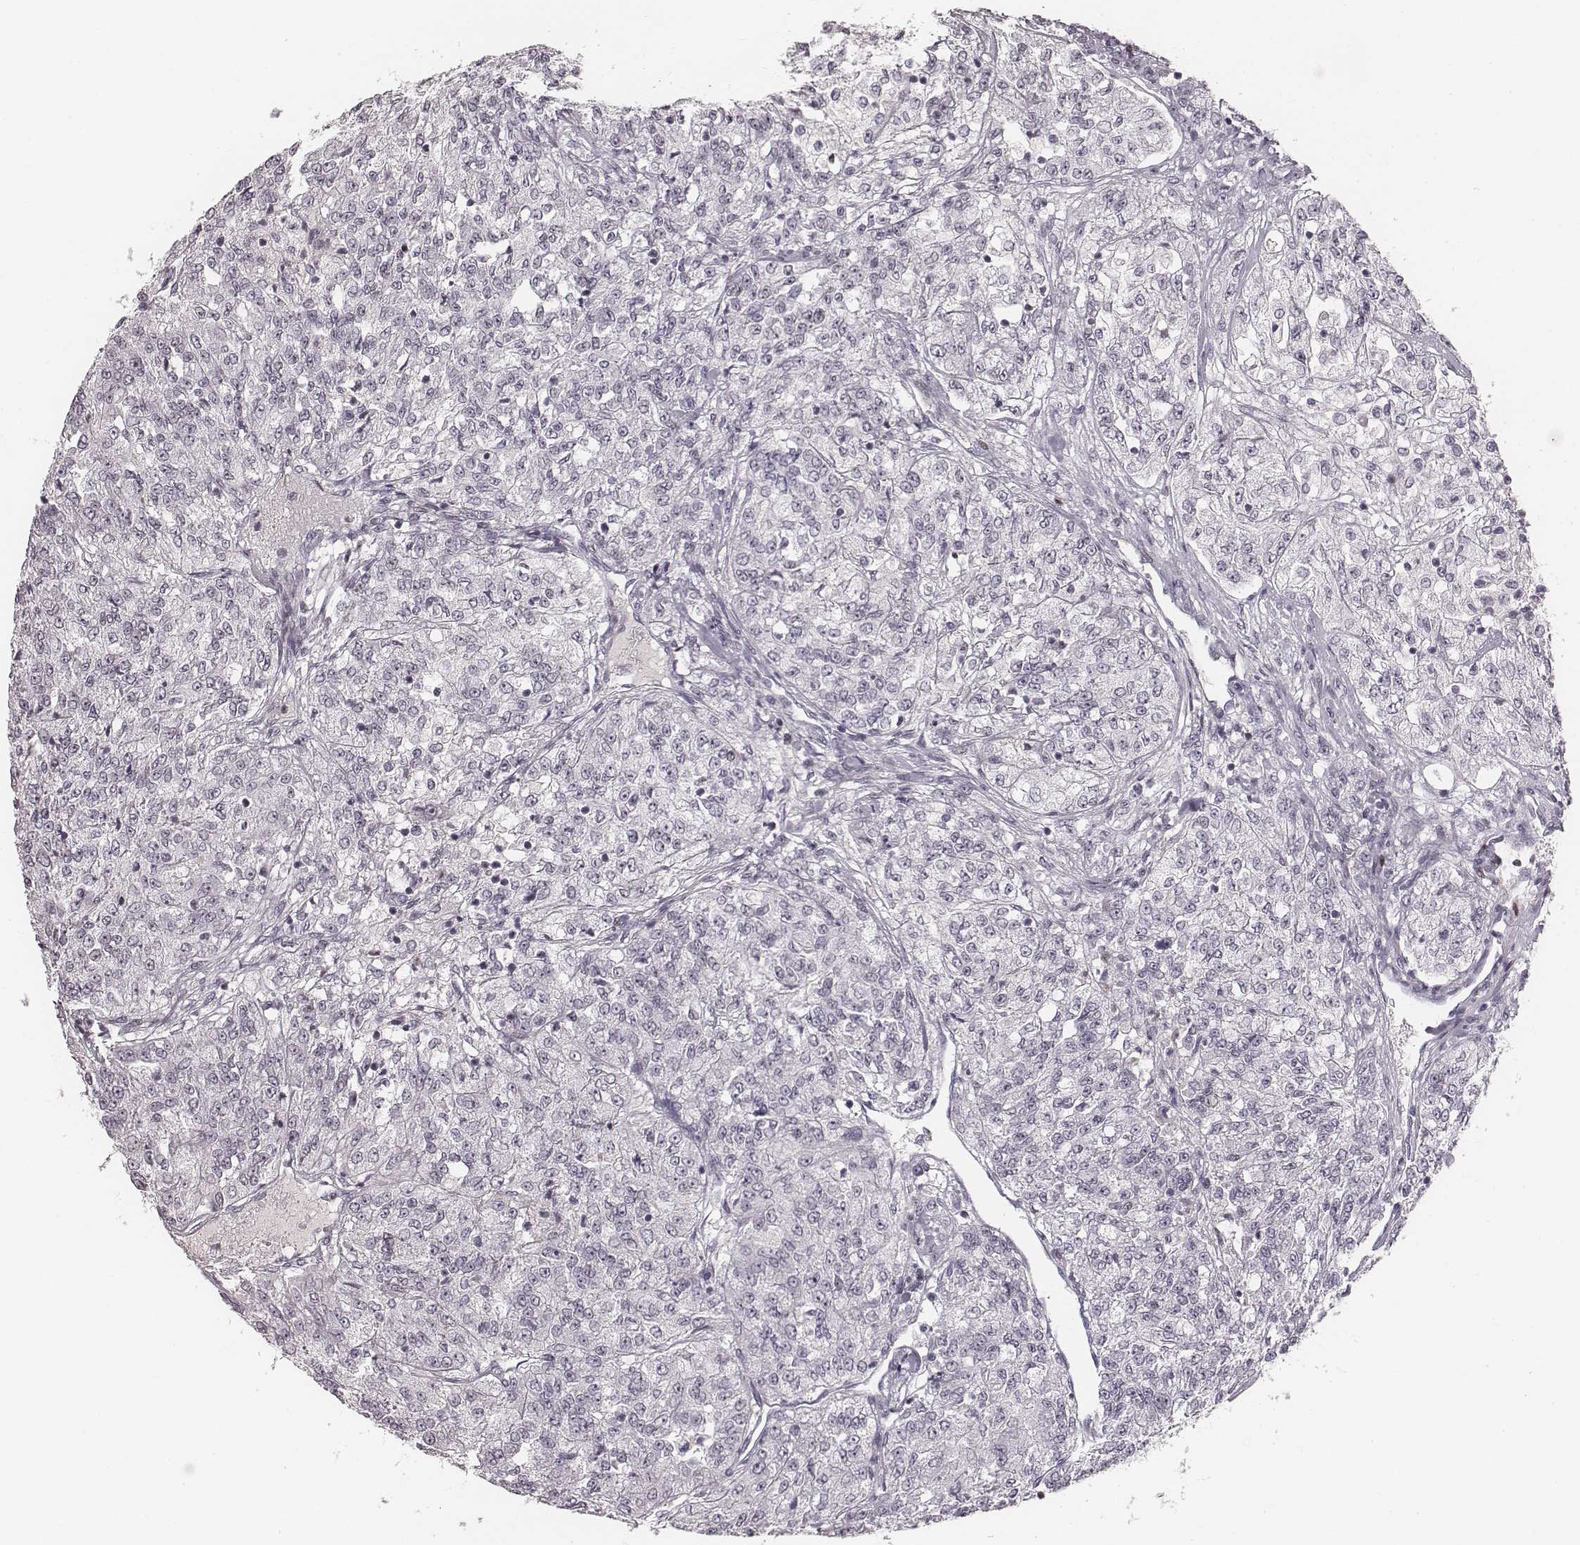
{"staining": {"intensity": "negative", "quantity": "none", "location": "none"}, "tissue": "renal cancer", "cell_type": "Tumor cells", "image_type": "cancer", "snomed": [{"axis": "morphology", "description": "Adenocarcinoma, NOS"}, {"axis": "topography", "description": "Kidney"}], "caption": "A high-resolution image shows IHC staining of renal adenocarcinoma, which demonstrates no significant expression in tumor cells.", "gene": "NDC1", "patient": {"sex": "female", "age": 63}}